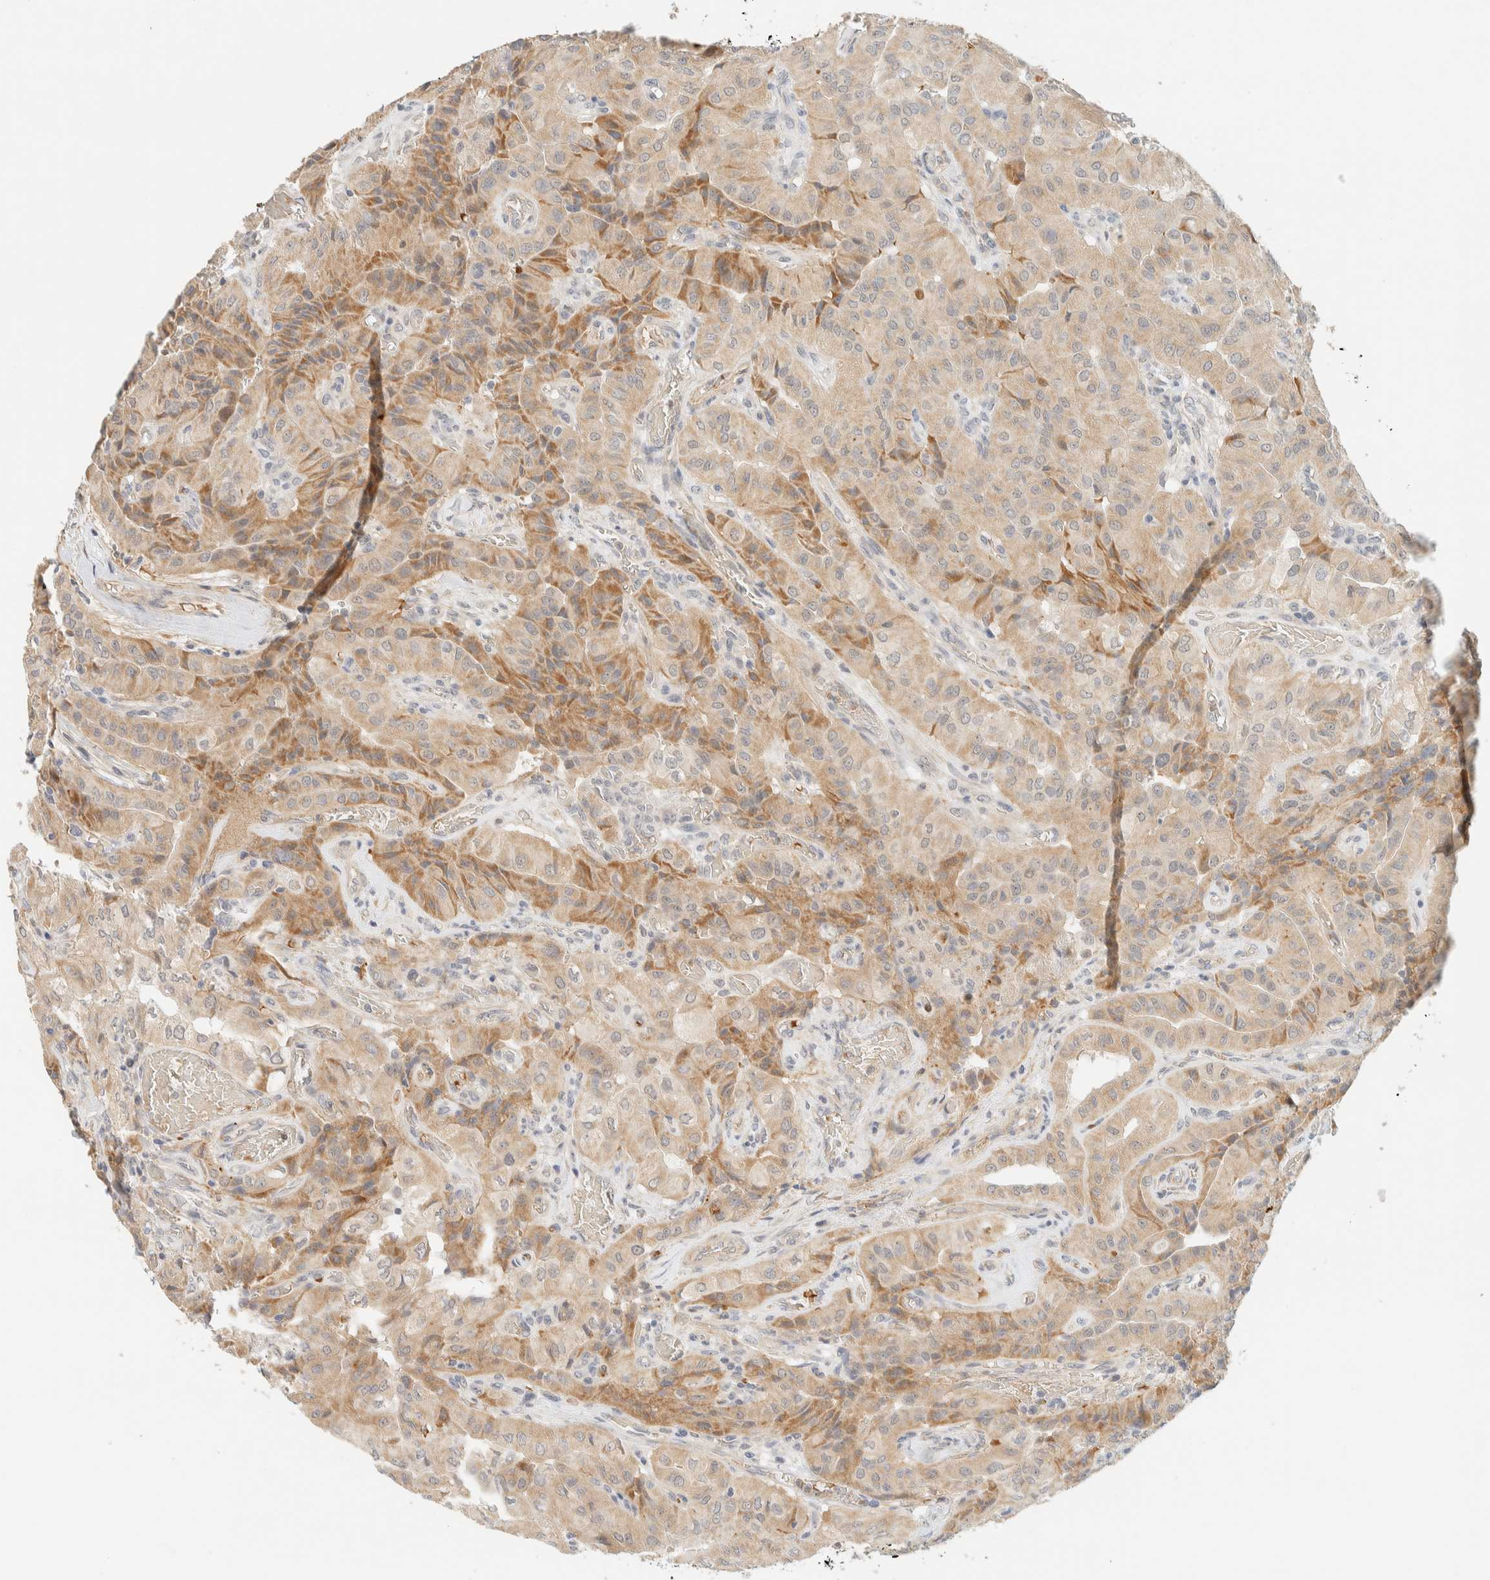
{"staining": {"intensity": "moderate", "quantity": "<25%", "location": "cytoplasmic/membranous"}, "tissue": "thyroid cancer", "cell_type": "Tumor cells", "image_type": "cancer", "snomed": [{"axis": "morphology", "description": "Papillary adenocarcinoma, NOS"}, {"axis": "topography", "description": "Thyroid gland"}], "caption": "Immunohistochemistry (IHC) photomicrograph of thyroid cancer (papillary adenocarcinoma) stained for a protein (brown), which demonstrates low levels of moderate cytoplasmic/membranous expression in approximately <25% of tumor cells.", "gene": "TNK1", "patient": {"sex": "female", "age": 59}}